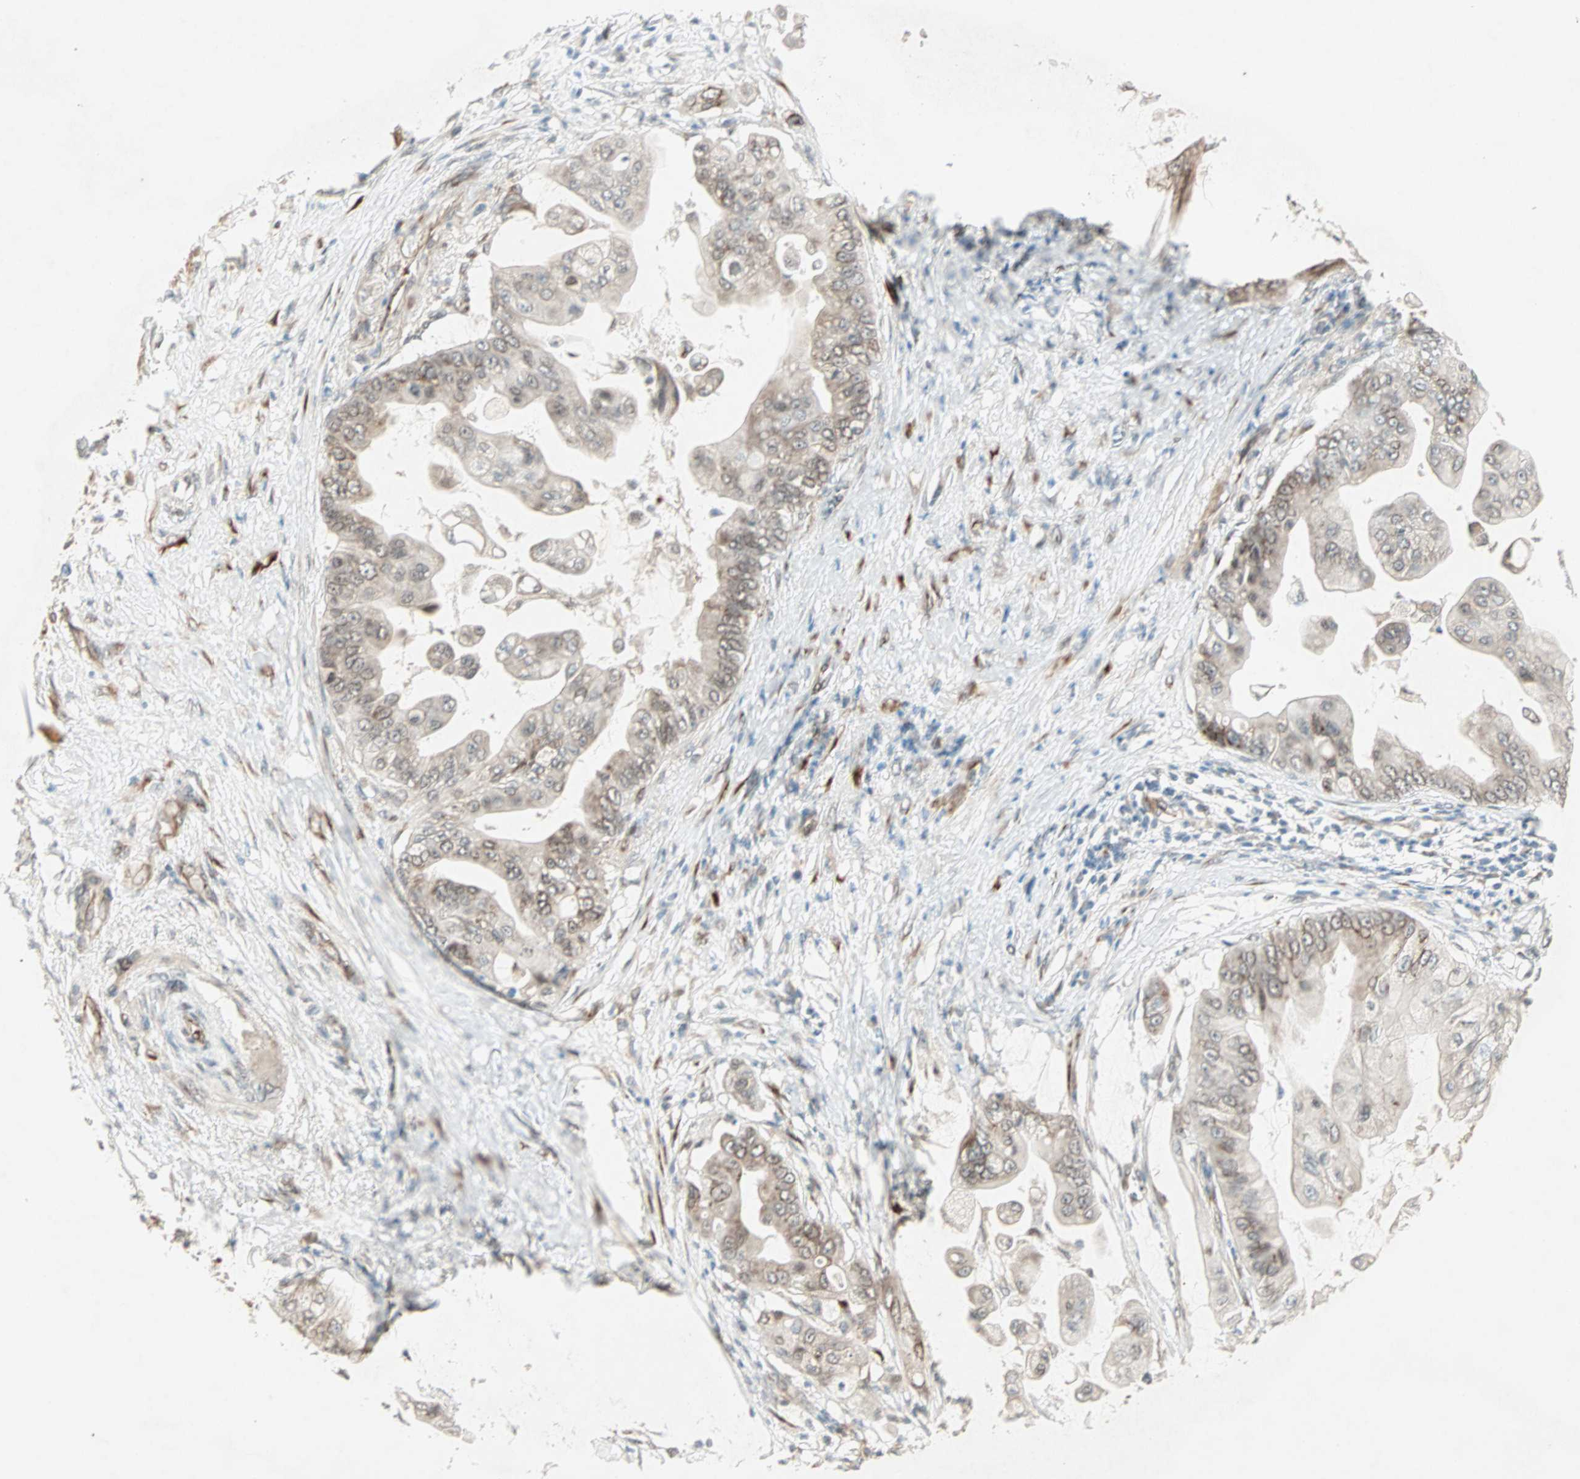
{"staining": {"intensity": "weak", "quantity": ">75%", "location": "cytoplasmic/membranous,nuclear"}, "tissue": "pancreatic cancer", "cell_type": "Tumor cells", "image_type": "cancer", "snomed": [{"axis": "morphology", "description": "Adenocarcinoma, NOS"}, {"axis": "topography", "description": "Pancreas"}], "caption": "Adenocarcinoma (pancreatic) stained with a protein marker displays weak staining in tumor cells.", "gene": "ZNF37A", "patient": {"sex": "female", "age": 75}}